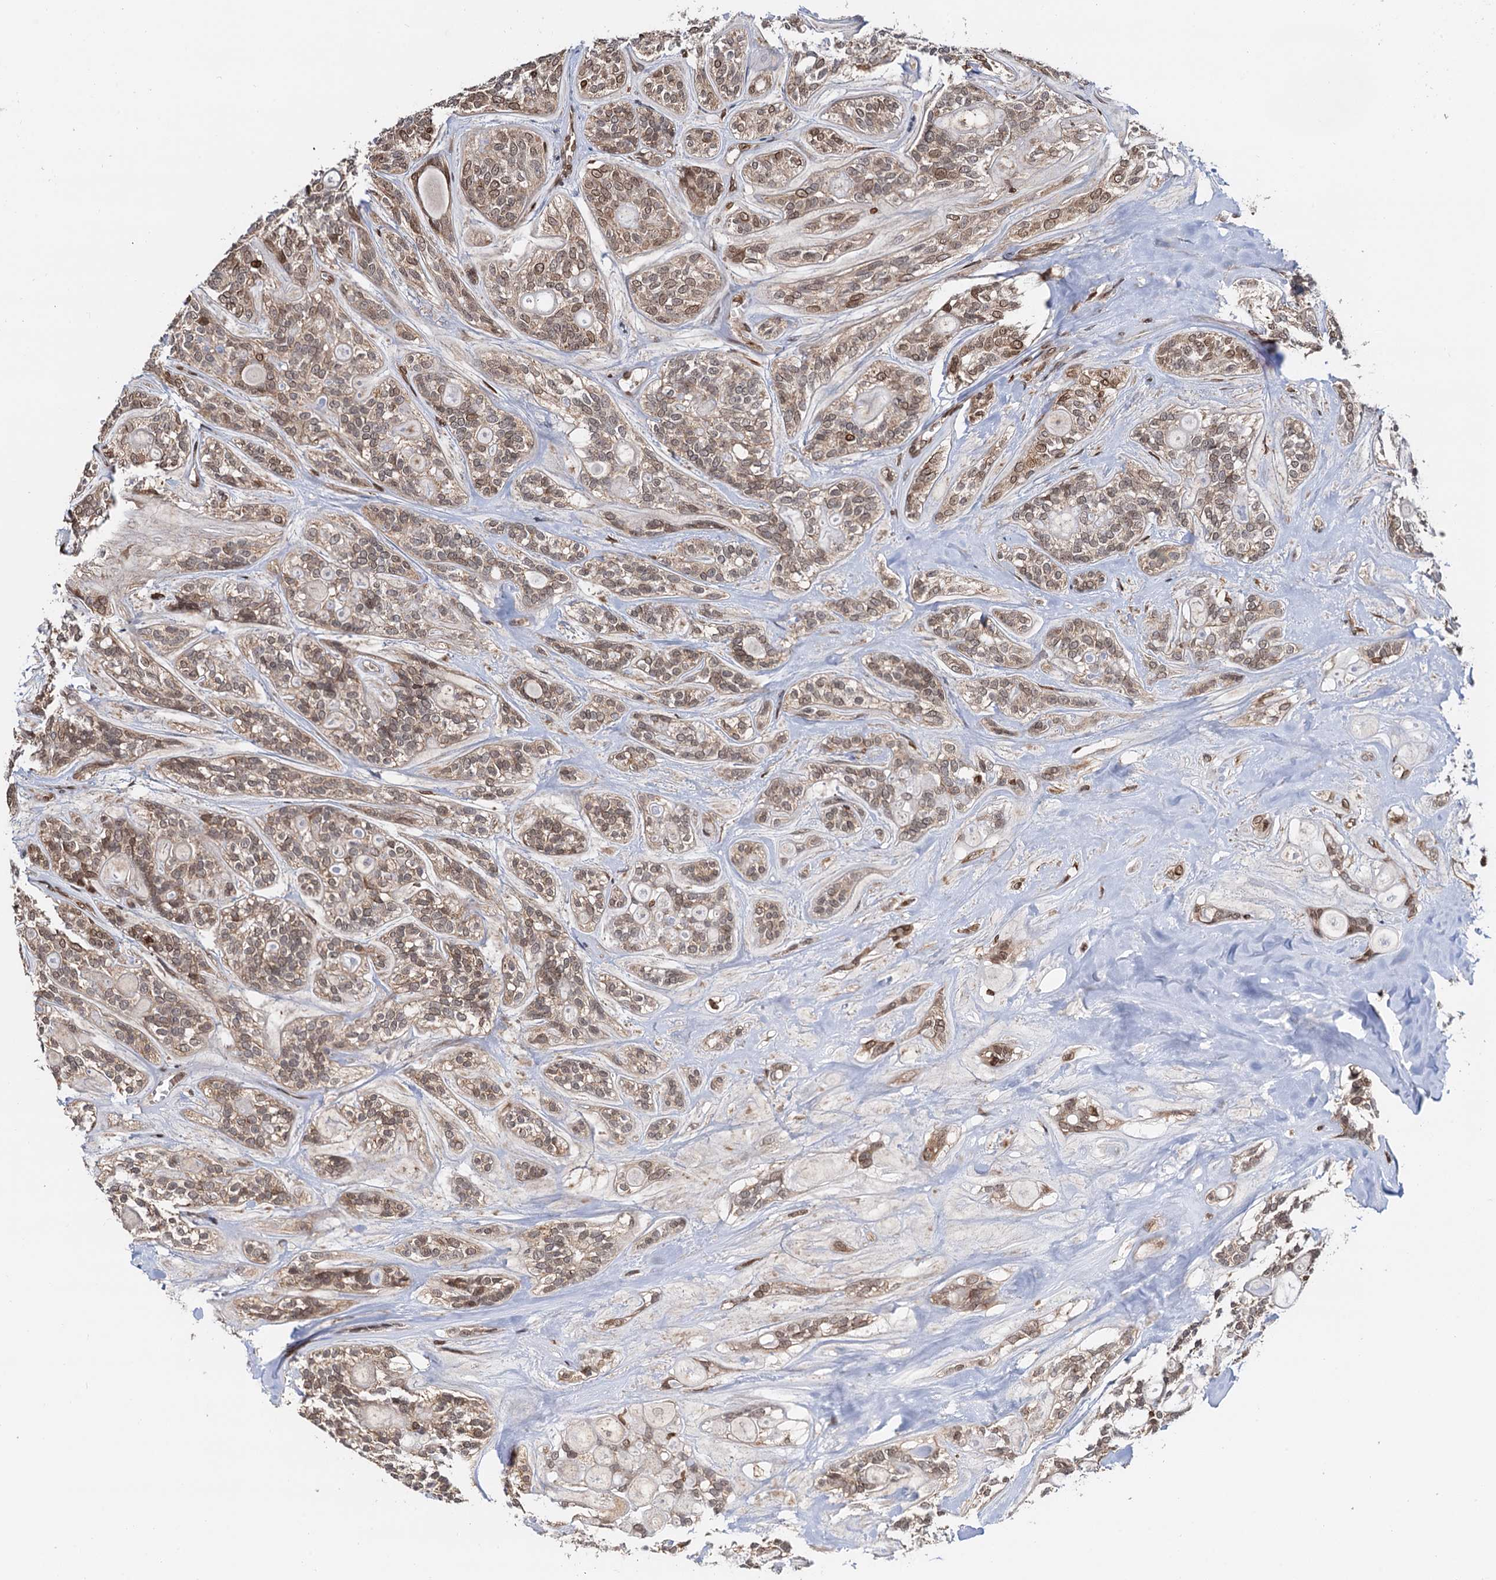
{"staining": {"intensity": "moderate", "quantity": "25%-75%", "location": "nuclear"}, "tissue": "head and neck cancer", "cell_type": "Tumor cells", "image_type": "cancer", "snomed": [{"axis": "morphology", "description": "Adenocarcinoma, NOS"}, {"axis": "topography", "description": "Head-Neck"}], "caption": "This image reveals IHC staining of human head and neck cancer (adenocarcinoma), with medium moderate nuclear expression in about 25%-75% of tumor cells.", "gene": "ZC3H13", "patient": {"sex": "male", "age": 66}}